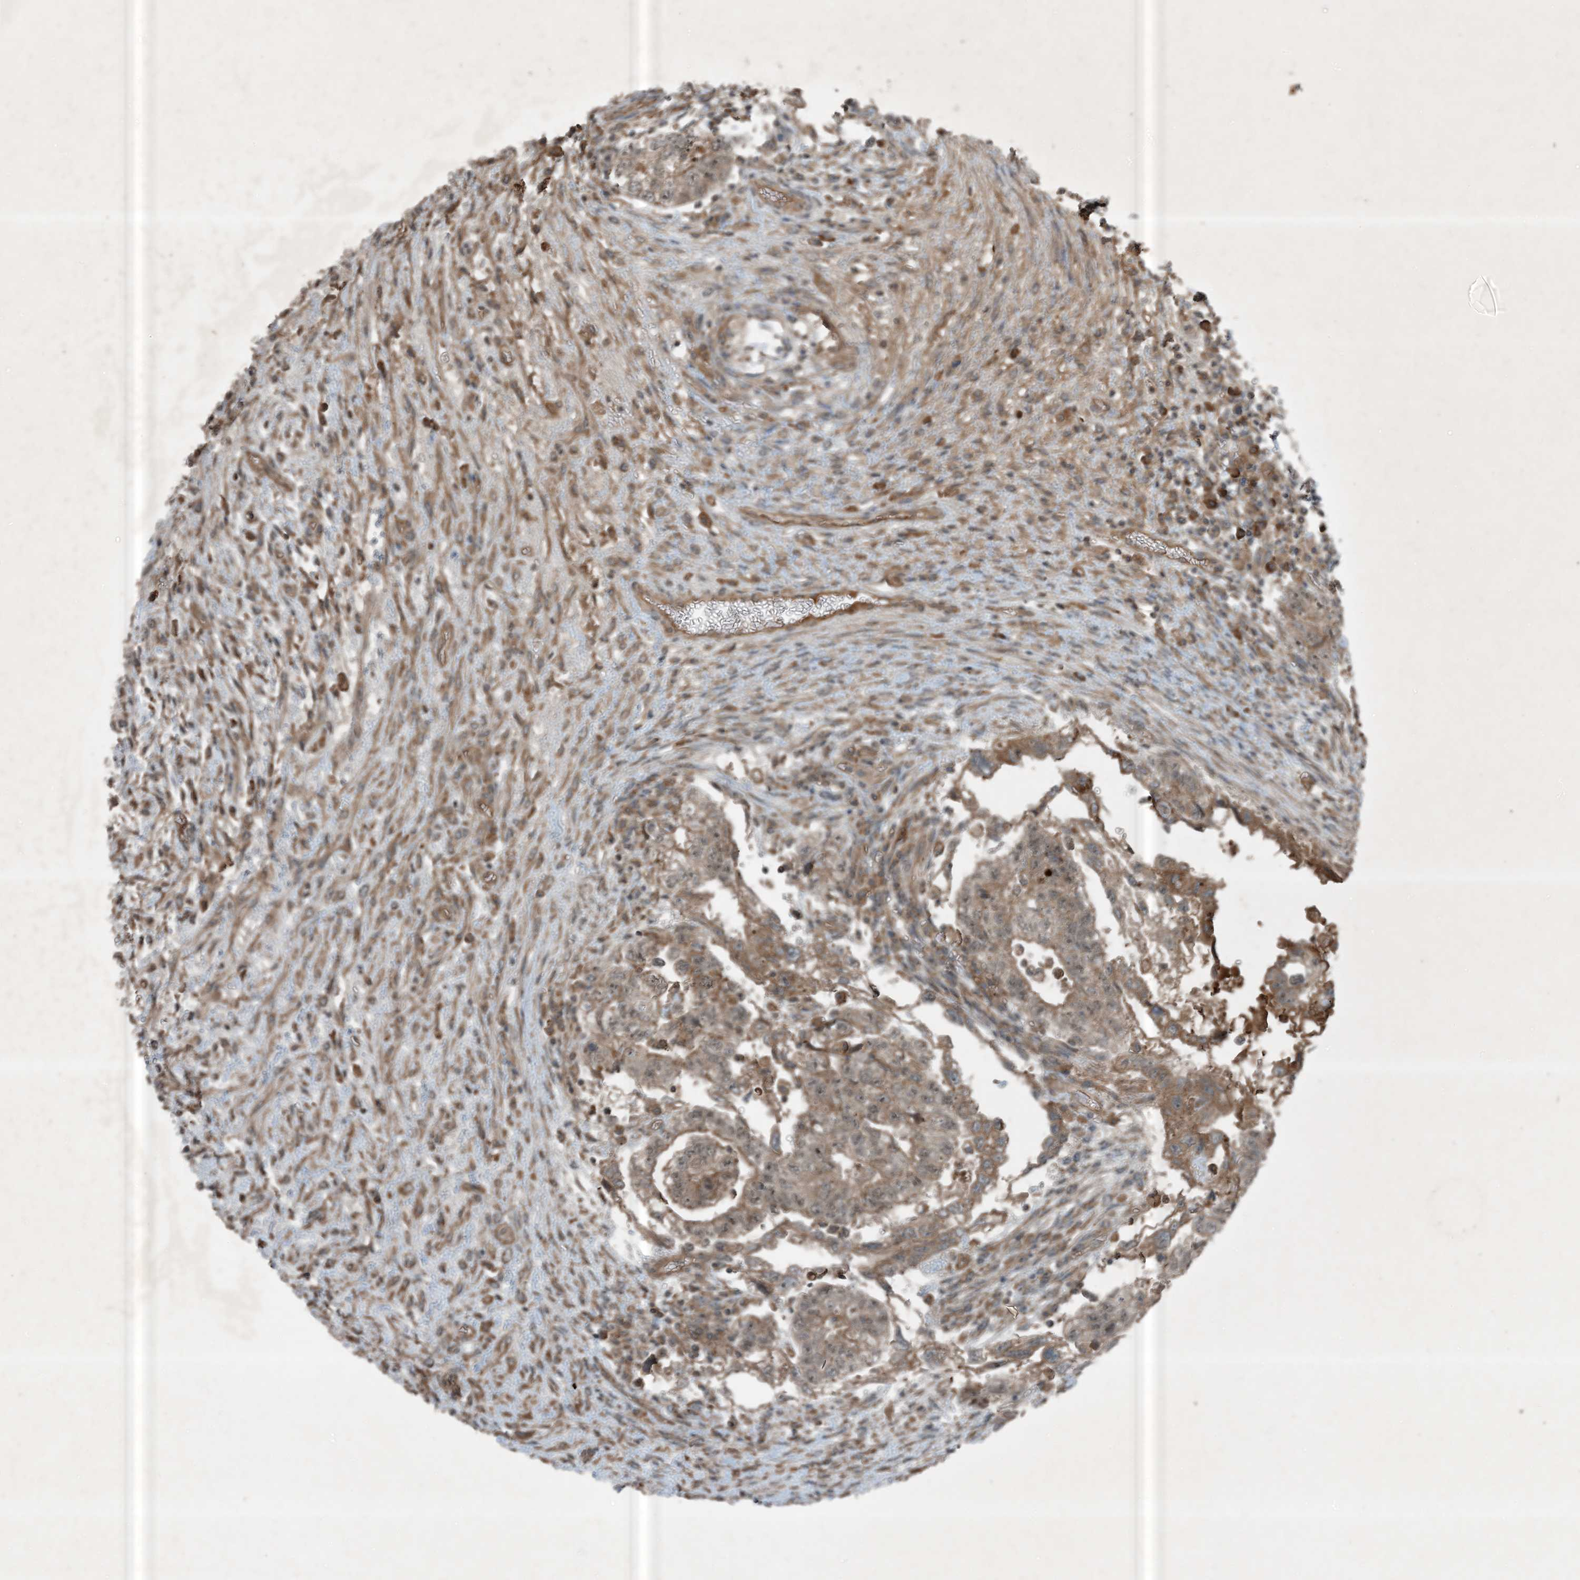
{"staining": {"intensity": "weak", "quantity": ">75%", "location": "cytoplasmic/membranous"}, "tissue": "testis cancer", "cell_type": "Tumor cells", "image_type": "cancer", "snomed": [{"axis": "morphology", "description": "Carcinoma, Embryonal, NOS"}, {"axis": "topography", "description": "Testis"}], "caption": "Immunohistochemistry (IHC) (DAB (3,3'-diaminobenzidine)) staining of human testis embryonal carcinoma demonstrates weak cytoplasmic/membranous protein expression in approximately >75% of tumor cells.", "gene": "MDN1", "patient": {"sex": "male", "age": 36}}